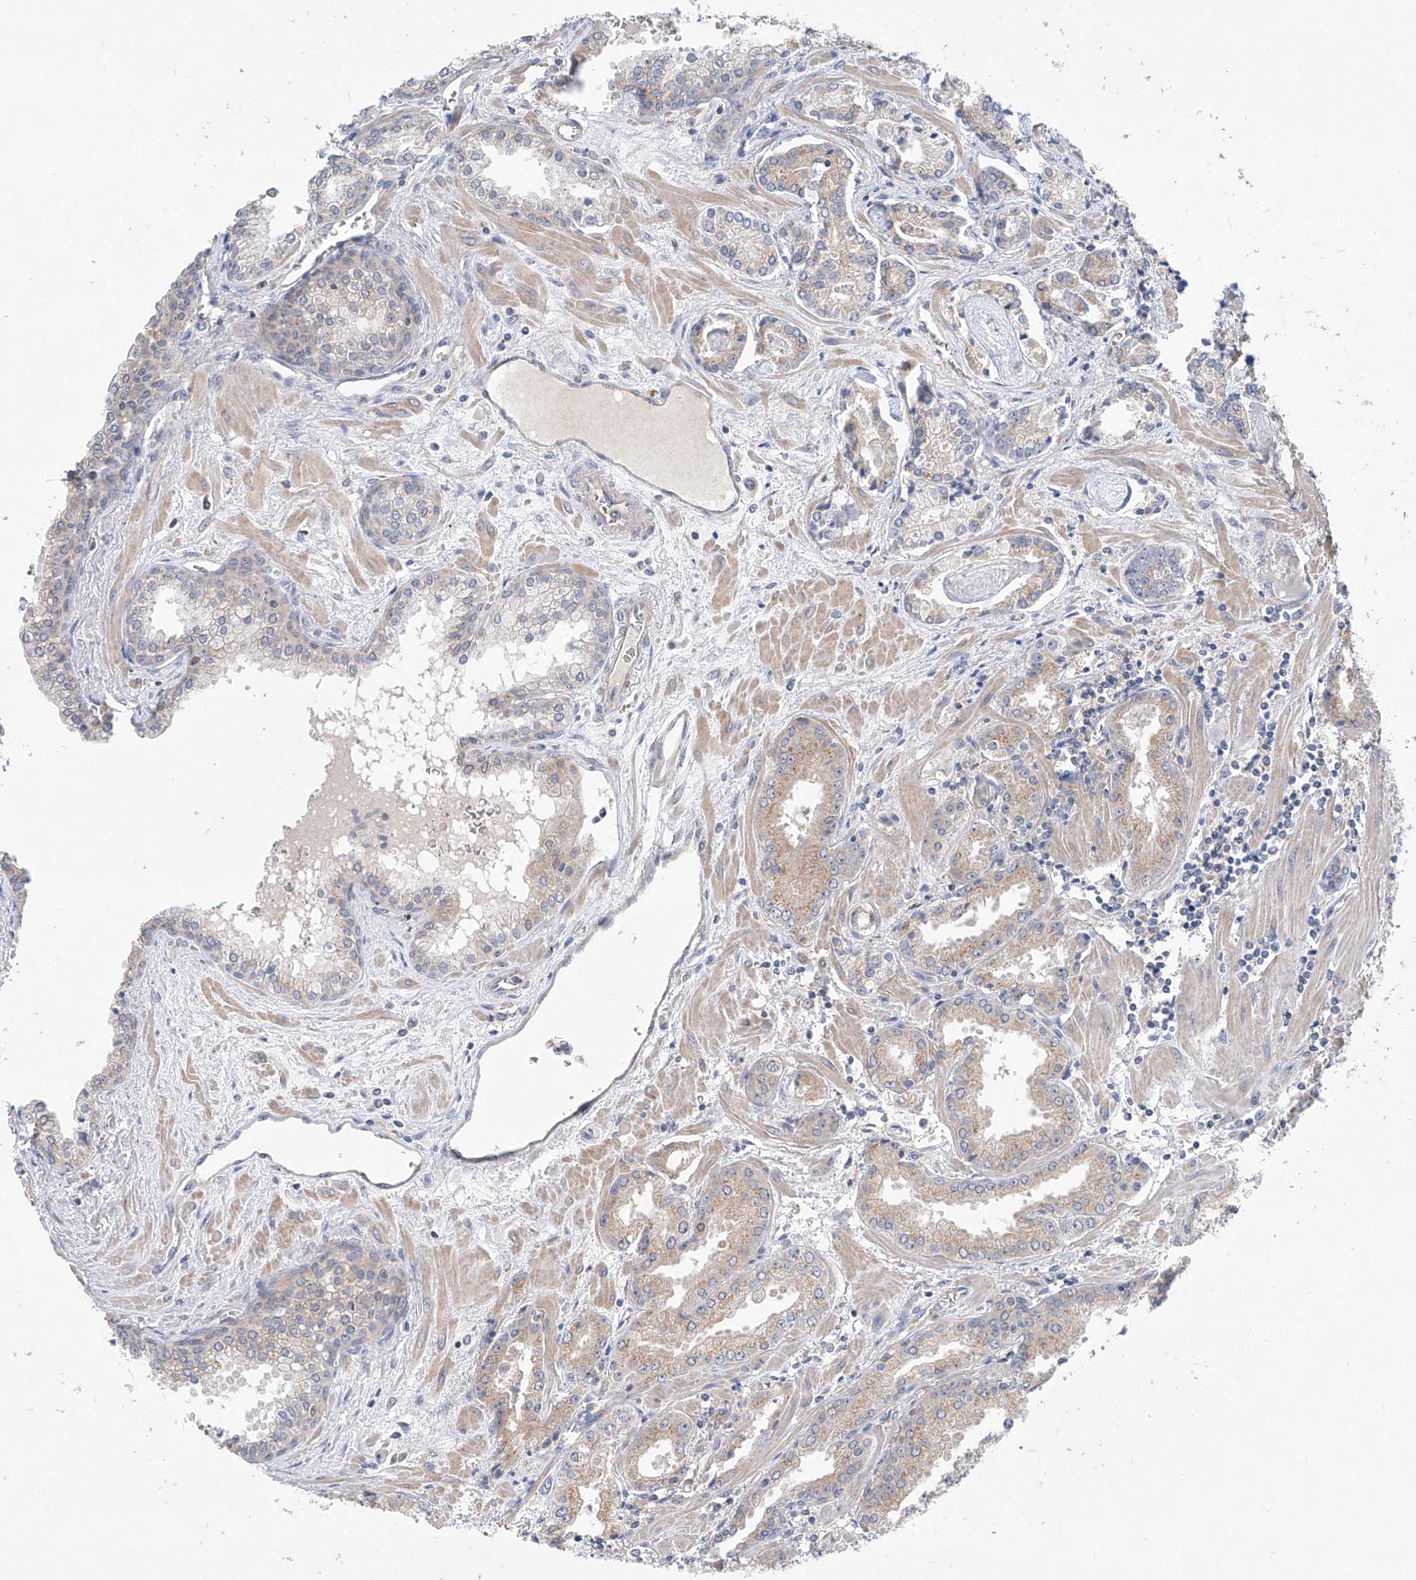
{"staining": {"intensity": "weak", "quantity": "25%-75%", "location": "cytoplasmic/membranous"}, "tissue": "prostate cancer", "cell_type": "Tumor cells", "image_type": "cancer", "snomed": [{"axis": "morphology", "description": "Adenocarcinoma, Low grade"}, {"axis": "topography", "description": "Prostate"}], "caption": "Protein staining demonstrates weak cytoplasmic/membranous staining in about 25%-75% of tumor cells in prostate cancer (adenocarcinoma (low-grade)). (brown staining indicates protein expression, while blue staining denotes nuclei).", "gene": "SLC22A7", "patient": {"sex": "male", "age": 67}}